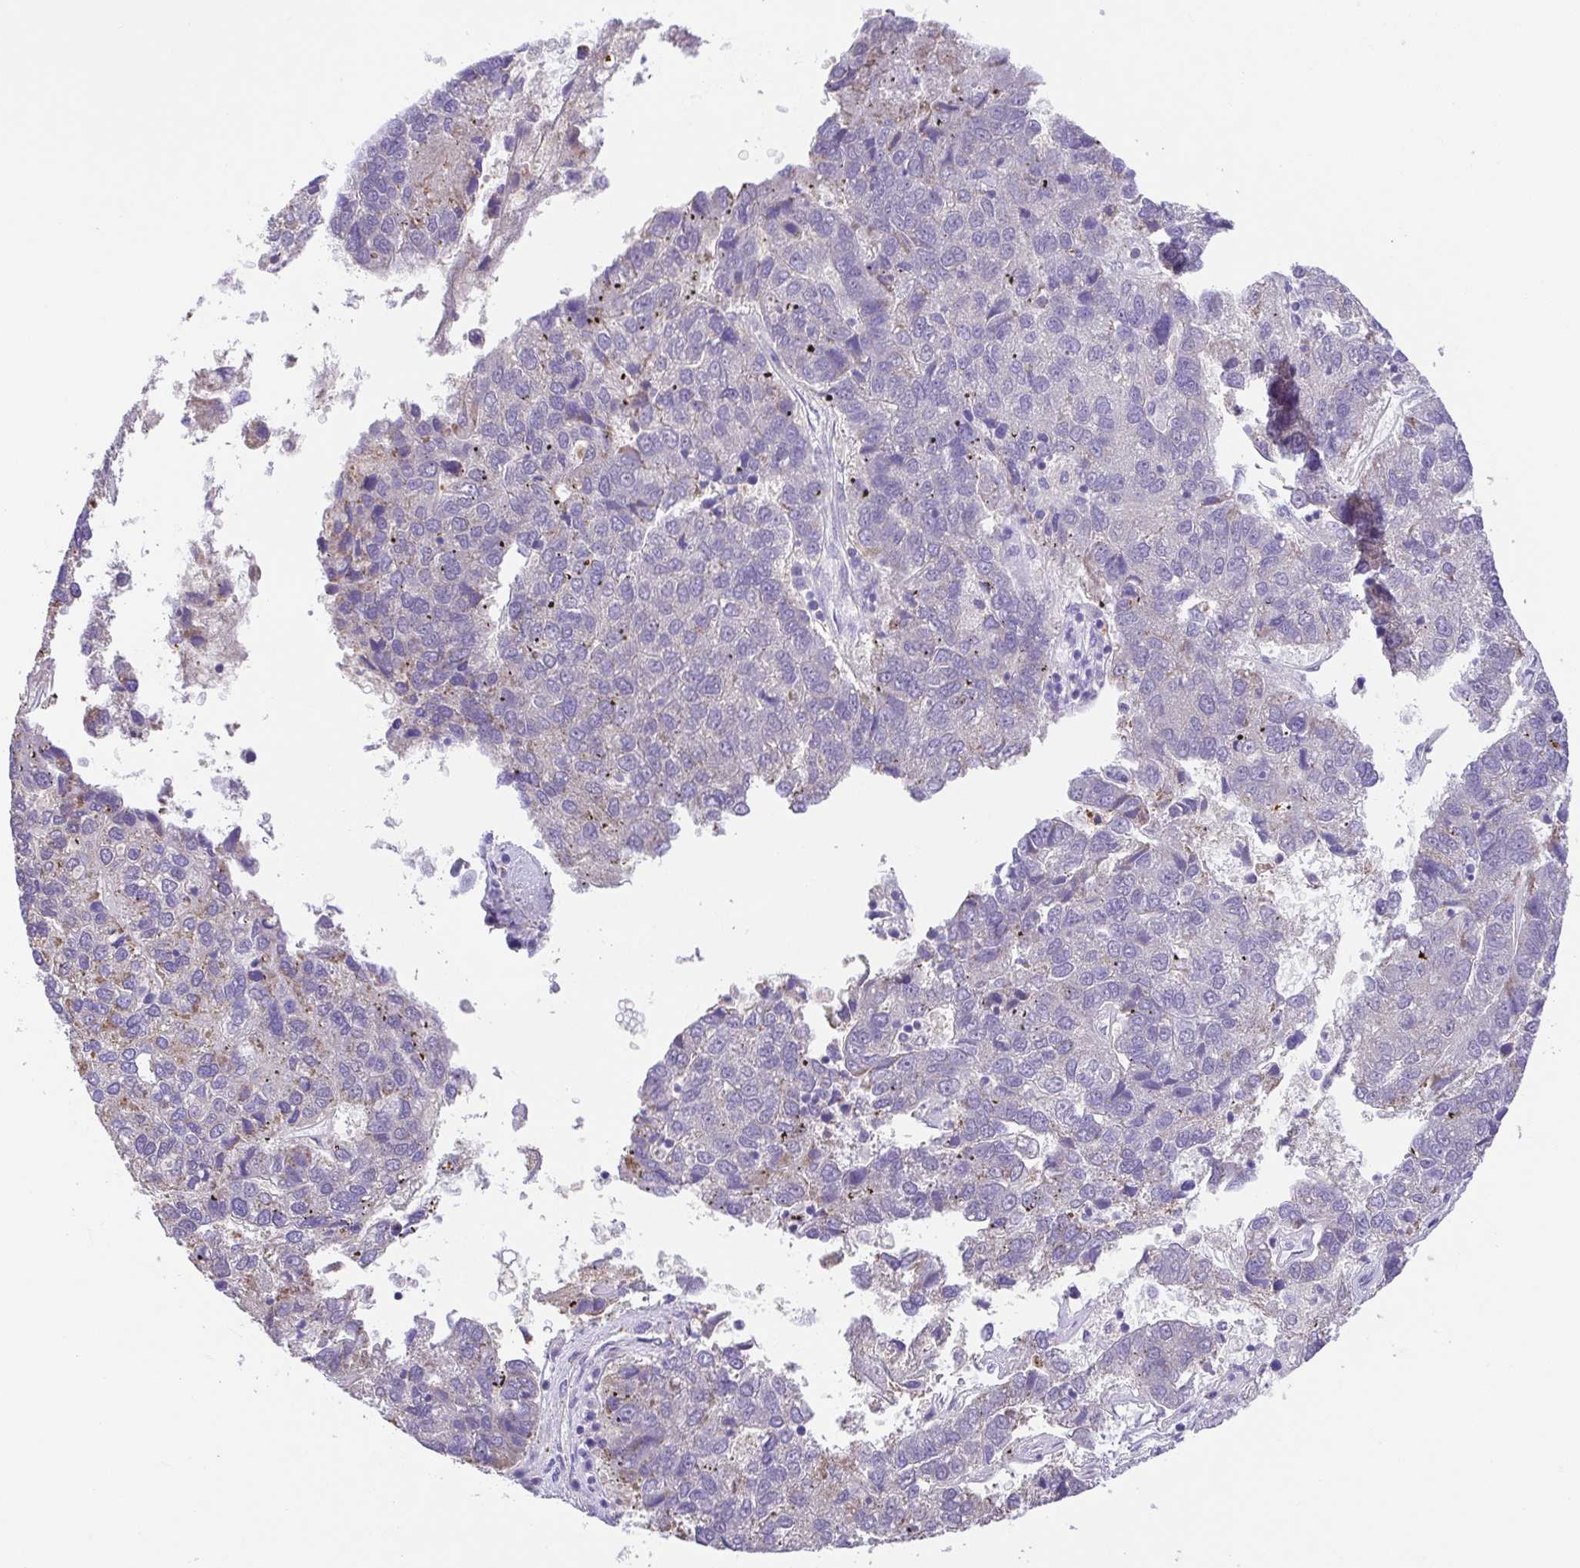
{"staining": {"intensity": "negative", "quantity": "none", "location": "none"}, "tissue": "pancreatic cancer", "cell_type": "Tumor cells", "image_type": "cancer", "snomed": [{"axis": "morphology", "description": "Adenocarcinoma, NOS"}, {"axis": "topography", "description": "Pancreas"}], "caption": "The immunohistochemistry image has no significant staining in tumor cells of pancreatic cancer tissue.", "gene": "SLC13A1", "patient": {"sex": "female", "age": 61}}